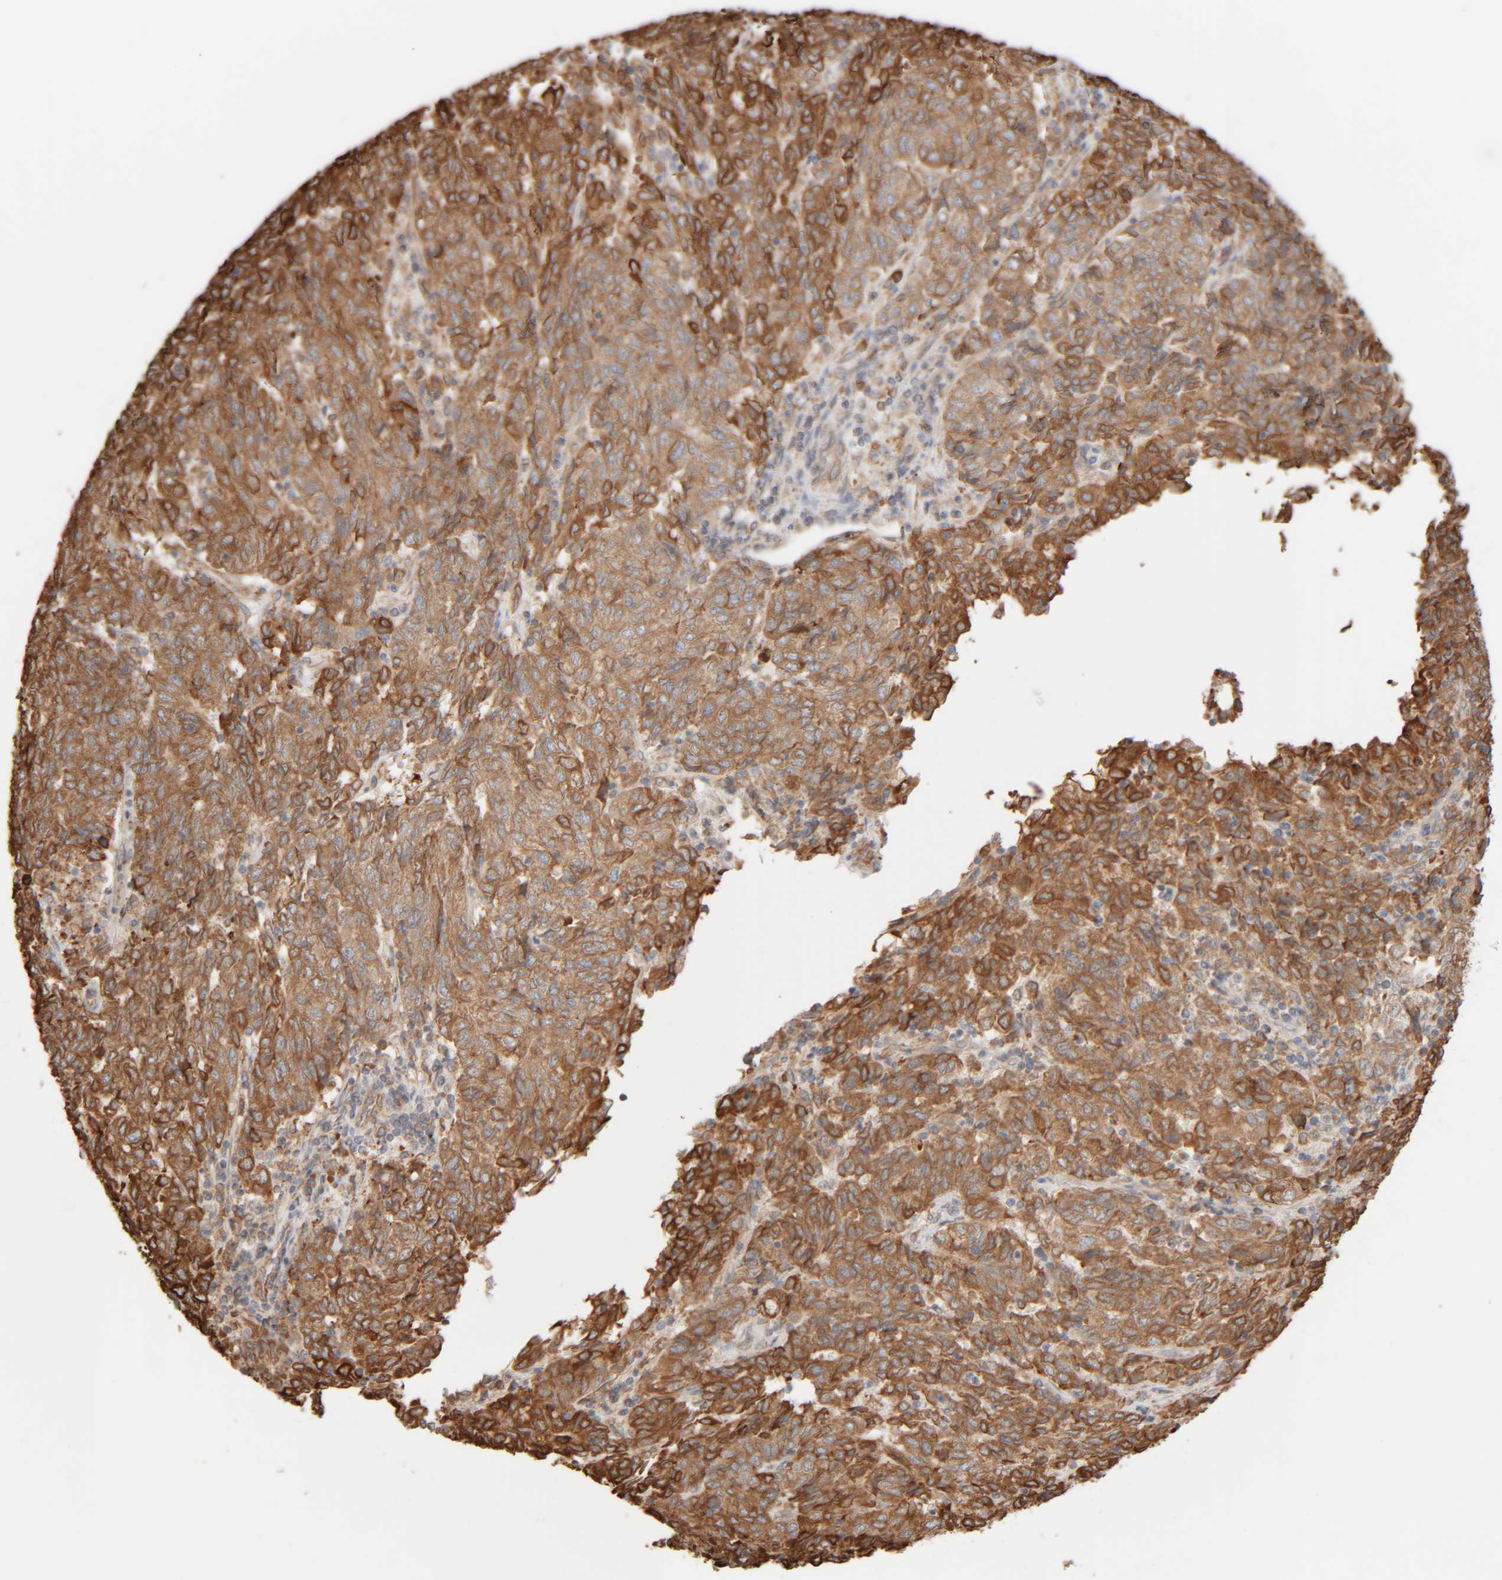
{"staining": {"intensity": "moderate", "quantity": ">75%", "location": "cytoplasmic/membranous"}, "tissue": "endometrial cancer", "cell_type": "Tumor cells", "image_type": "cancer", "snomed": [{"axis": "morphology", "description": "Adenocarcinoma, NOS"}, {"axis": "topography", "description": "Endometrium"}], "caption": "Immunohistochemical staining of adenocarcinoma (endometrial) reveals medium levels of moderate cytoplasmic/membranous staining in about >75% of tumor cells.", "gene": "INTS1", "patient": {"sex": "female", "age": 80}}